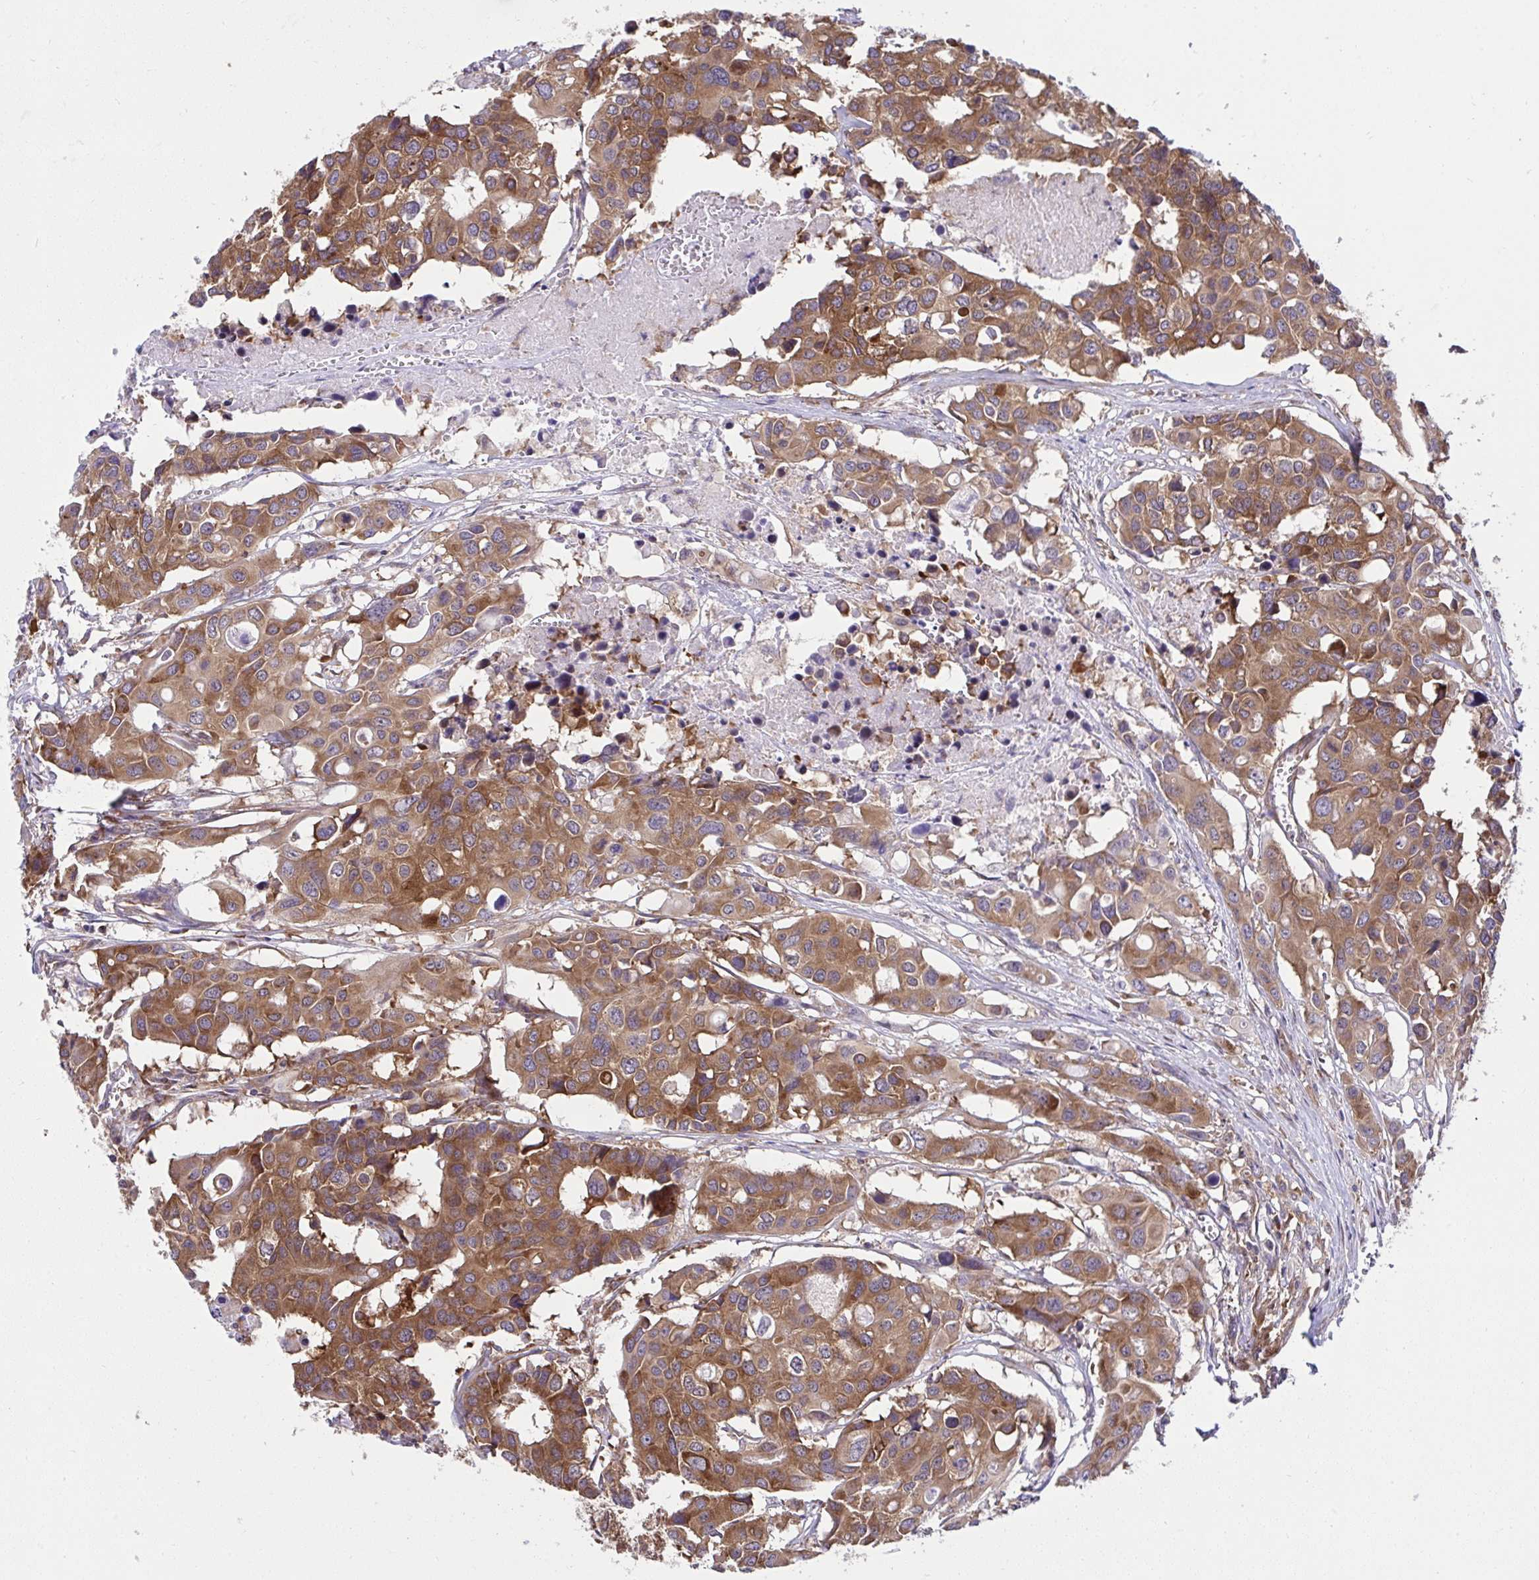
{"staining": {"intensity": "moderate", "quantity": ">75%", "location": "cytoplasmic/membranous"}, "tissue": "colorectal cancer", "cell_type": "Tumor cells", "image_type": "cancer", "snomed": [{"axis": "morphology", "description": "Adenocarcinoma, NOS"}, {"axis": "topography", "description": "Colon"}], "caption": "A micrograph showing moderate cytoplasmic/membranous expression in approximately >75% of tumor cells in colorectal cancer, as visualized by brown immunohistochemical staining.", "gene": "RPS7", "patient": {"sex": "male", "age": 77}}